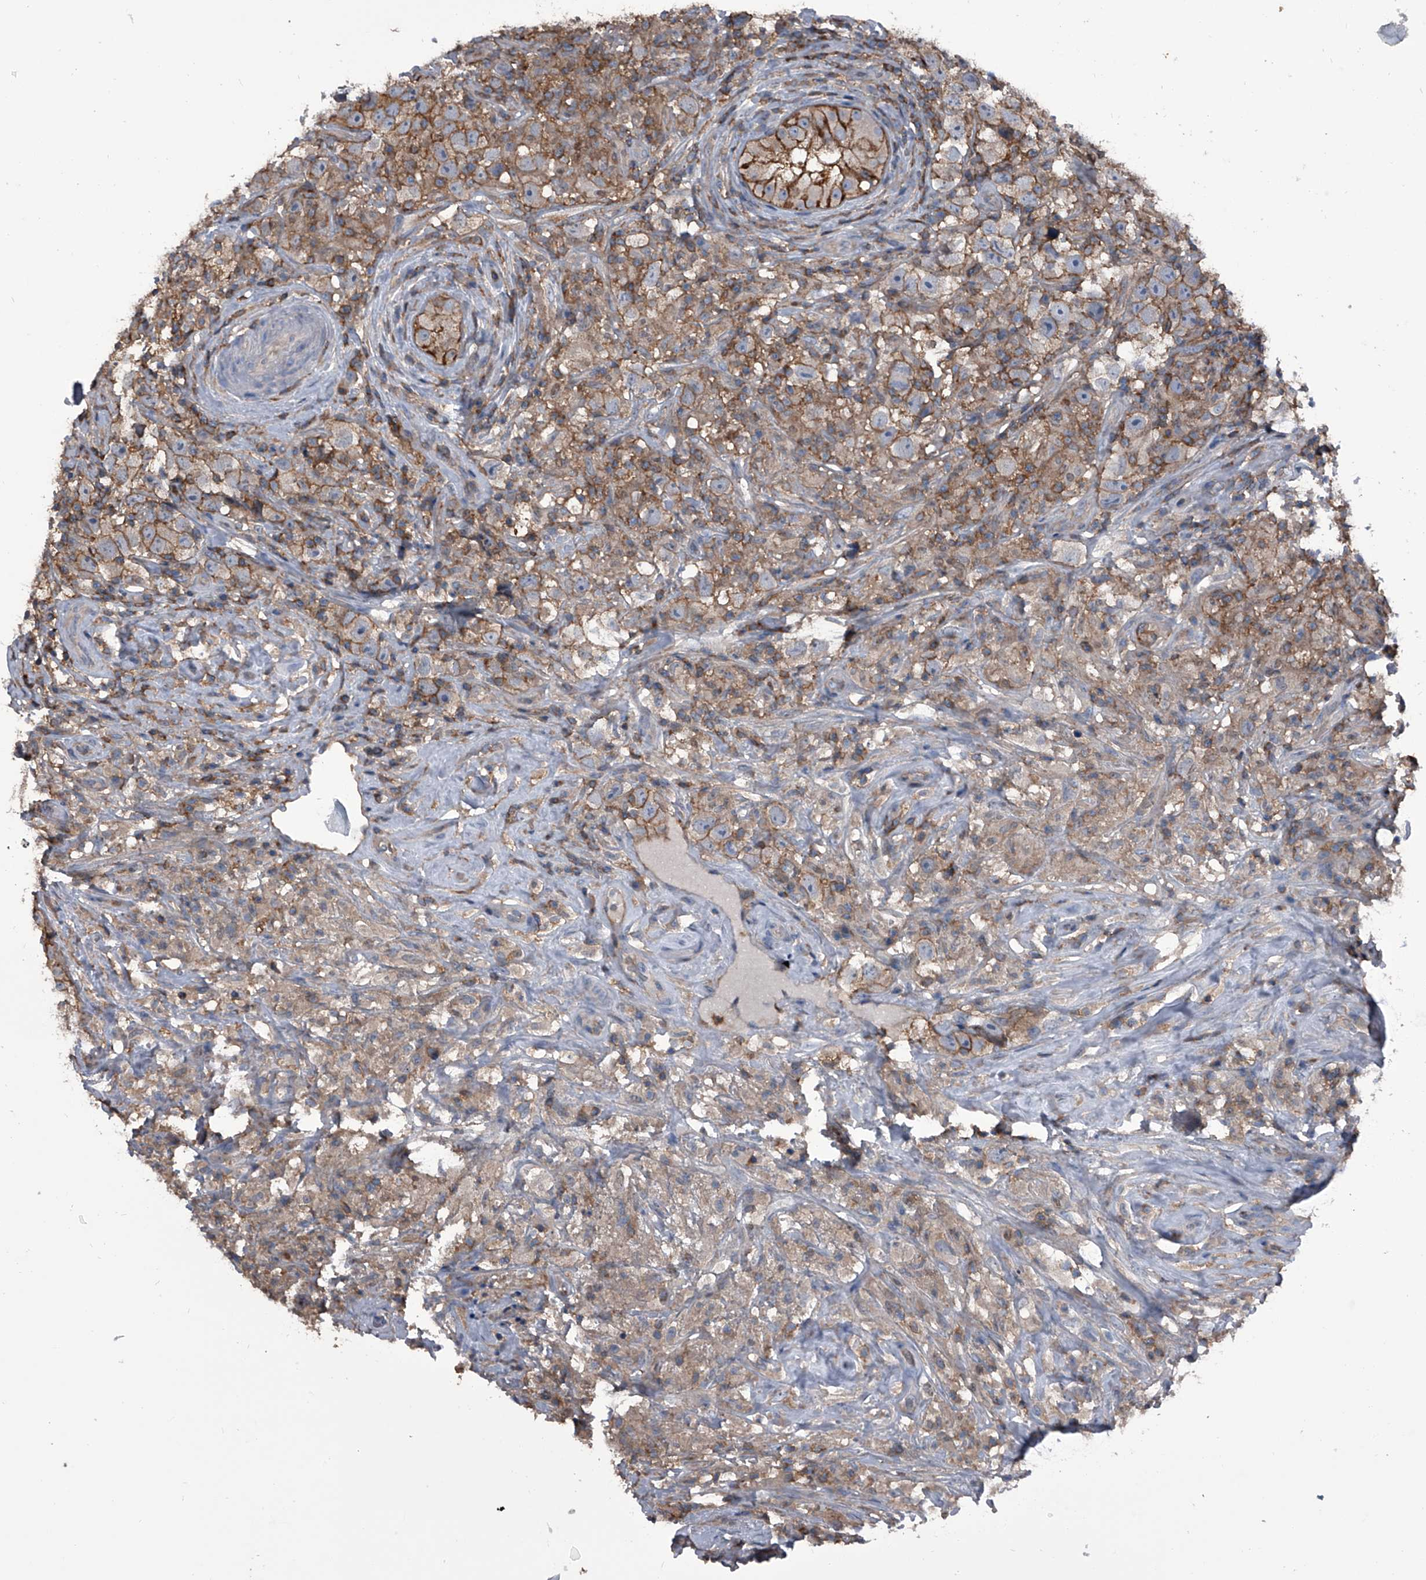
{"staining": {"intensity": "moderate", "quantity": ">75%", "location": "cytoplasmic/membranous"}, "tissue": "testis cancer", "cell_type": "Tumor cells", "image_type": "cancer", "snomed": [{"axis": "morphology", "description": "Seminoma, NOS"}, {"axis": "topography", "description": "Testis"}], "caption": "Immunohistochemistry (IHC) image of neoplastic tissue: human seminoma (testis) stained using IHC exhibits medium levels of moderate protein expression localized specifically in the cytoplasmic/membranous of tumor cells, appearing as a cytoplasmic/membranous brown color.", "gene": "PIP5K1A", "patient": {"sex": "male", "age": 49}}